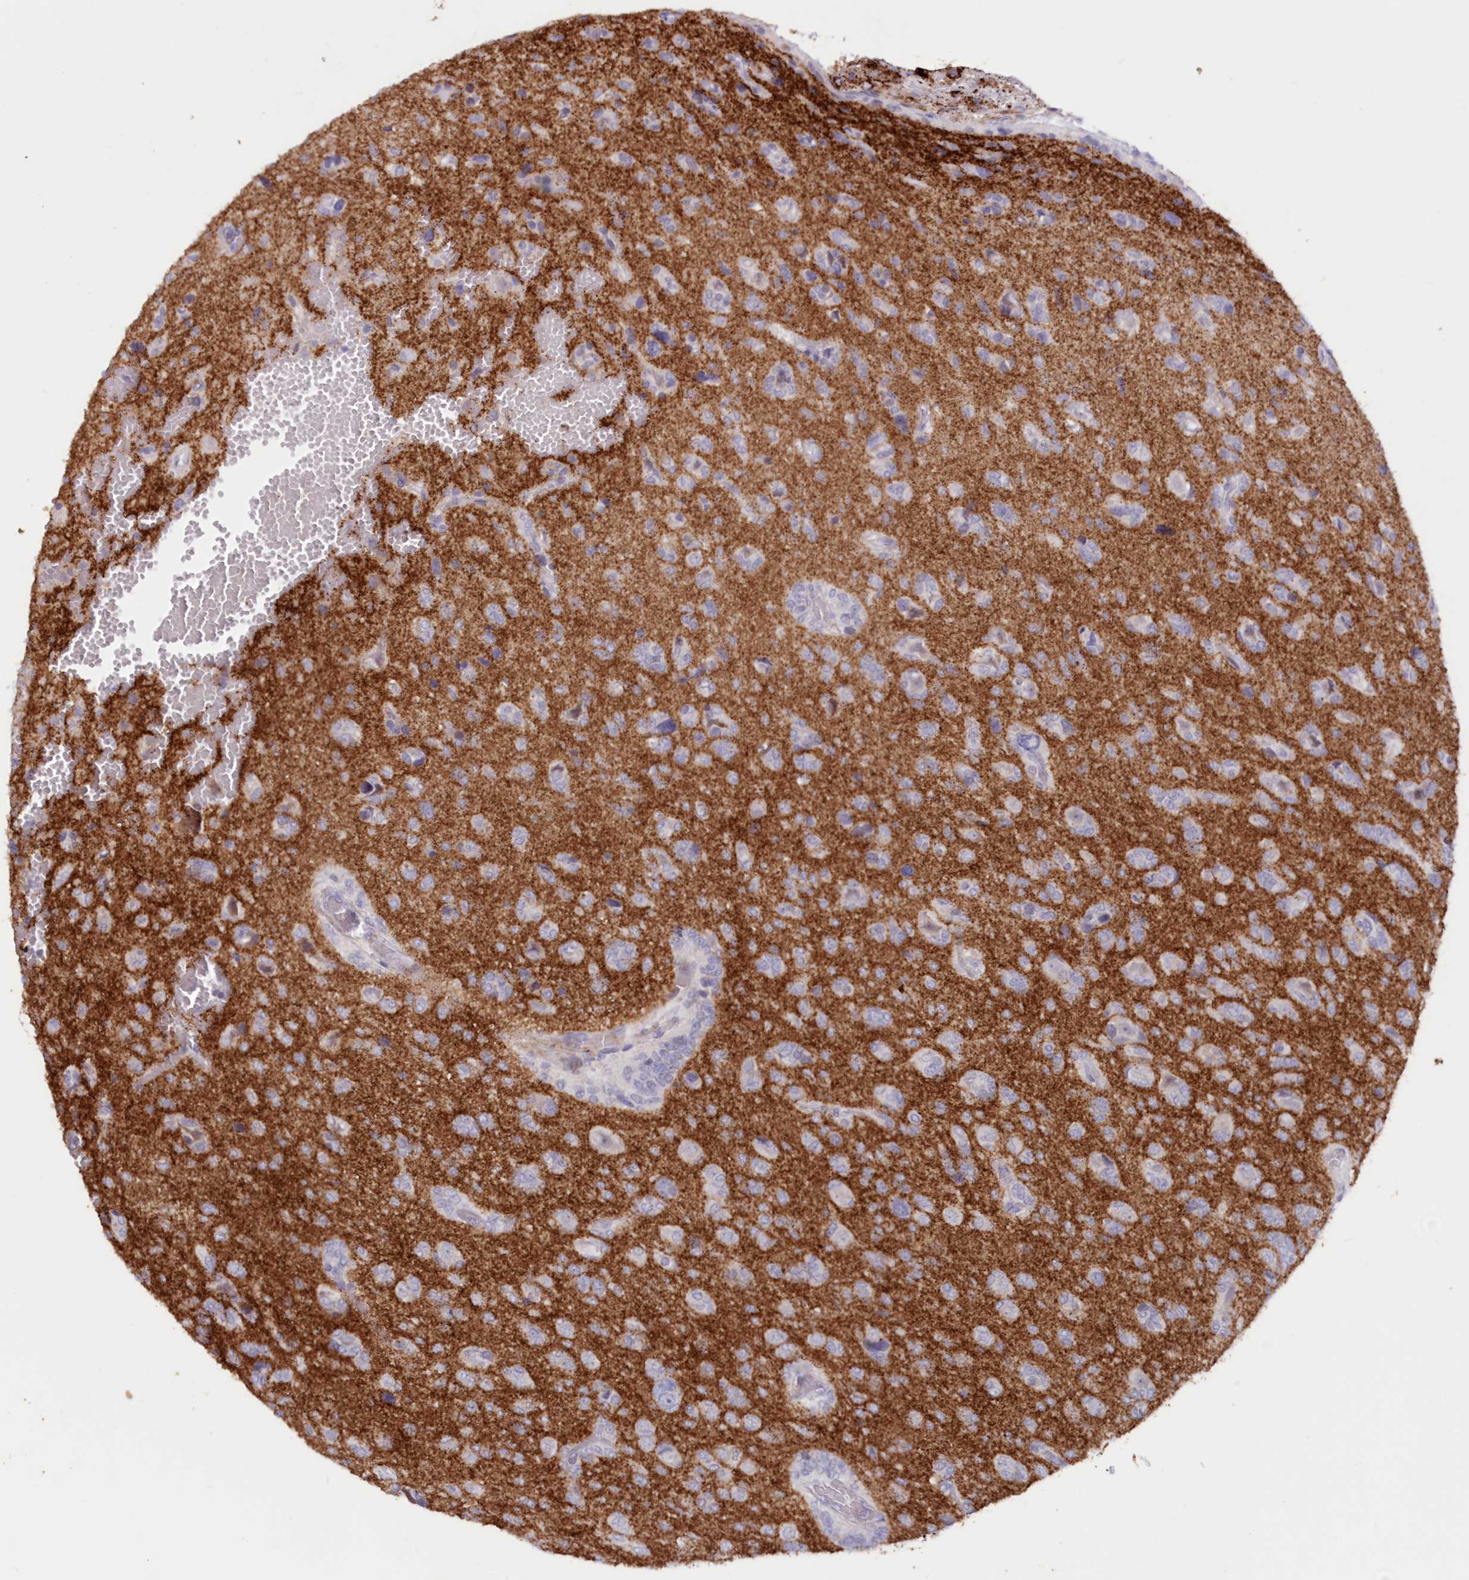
{"staining": {"intensity": "negative", "quantity": "none", "location": "none"}, "tissue": "glioma", "cell_type": "Tumor cells", "image_type": "cancer", "snomed": [{"axis": "morphology", "description": "Glioma, malignant, High grade"}, {"axis": "topography", "description": "Brain"}], "caption": "Human glioma stained for a protein using IHC reveals no positivity in tumor cells.", "gene": "SNED1", "patient": {"sex": "female", "age": 59}}